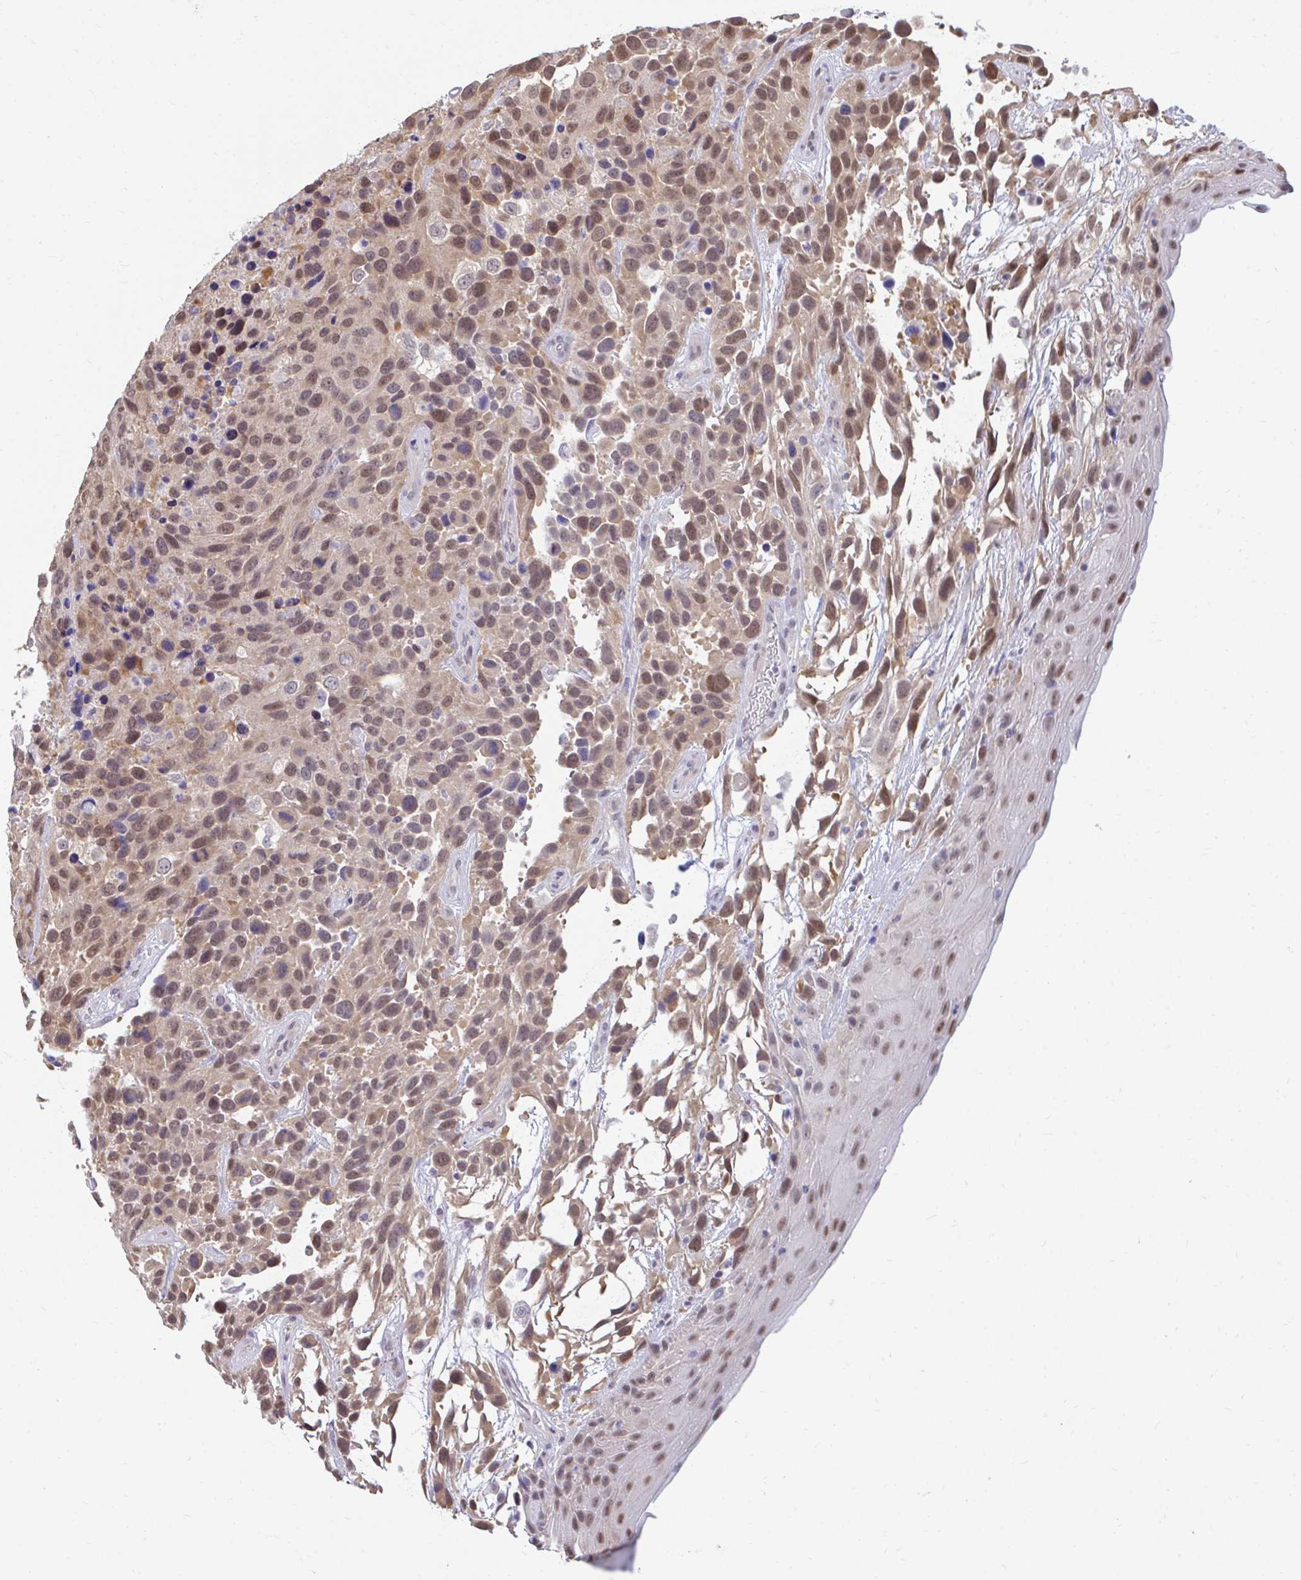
{"staining": {"intensity": "weak", "quantity": ">75%", "location": "nuclear"}, "tissue": "urothelial cancer", "cell_type": "Tumor cells", "image_type": "cancer", "snomed": [{"axis": "morphology", "description": "Urothelial carcinoma, High grade"}, {"axis": "topography", "description": "Urinary bladder"}], "caption": "Brown immunohistochemical staining in urothelial cancer exhibits weak nuclear staining in about >75% of tumor cells.", "gene": "CSE1L", "patient": {"sex": "female", "age": 70}}